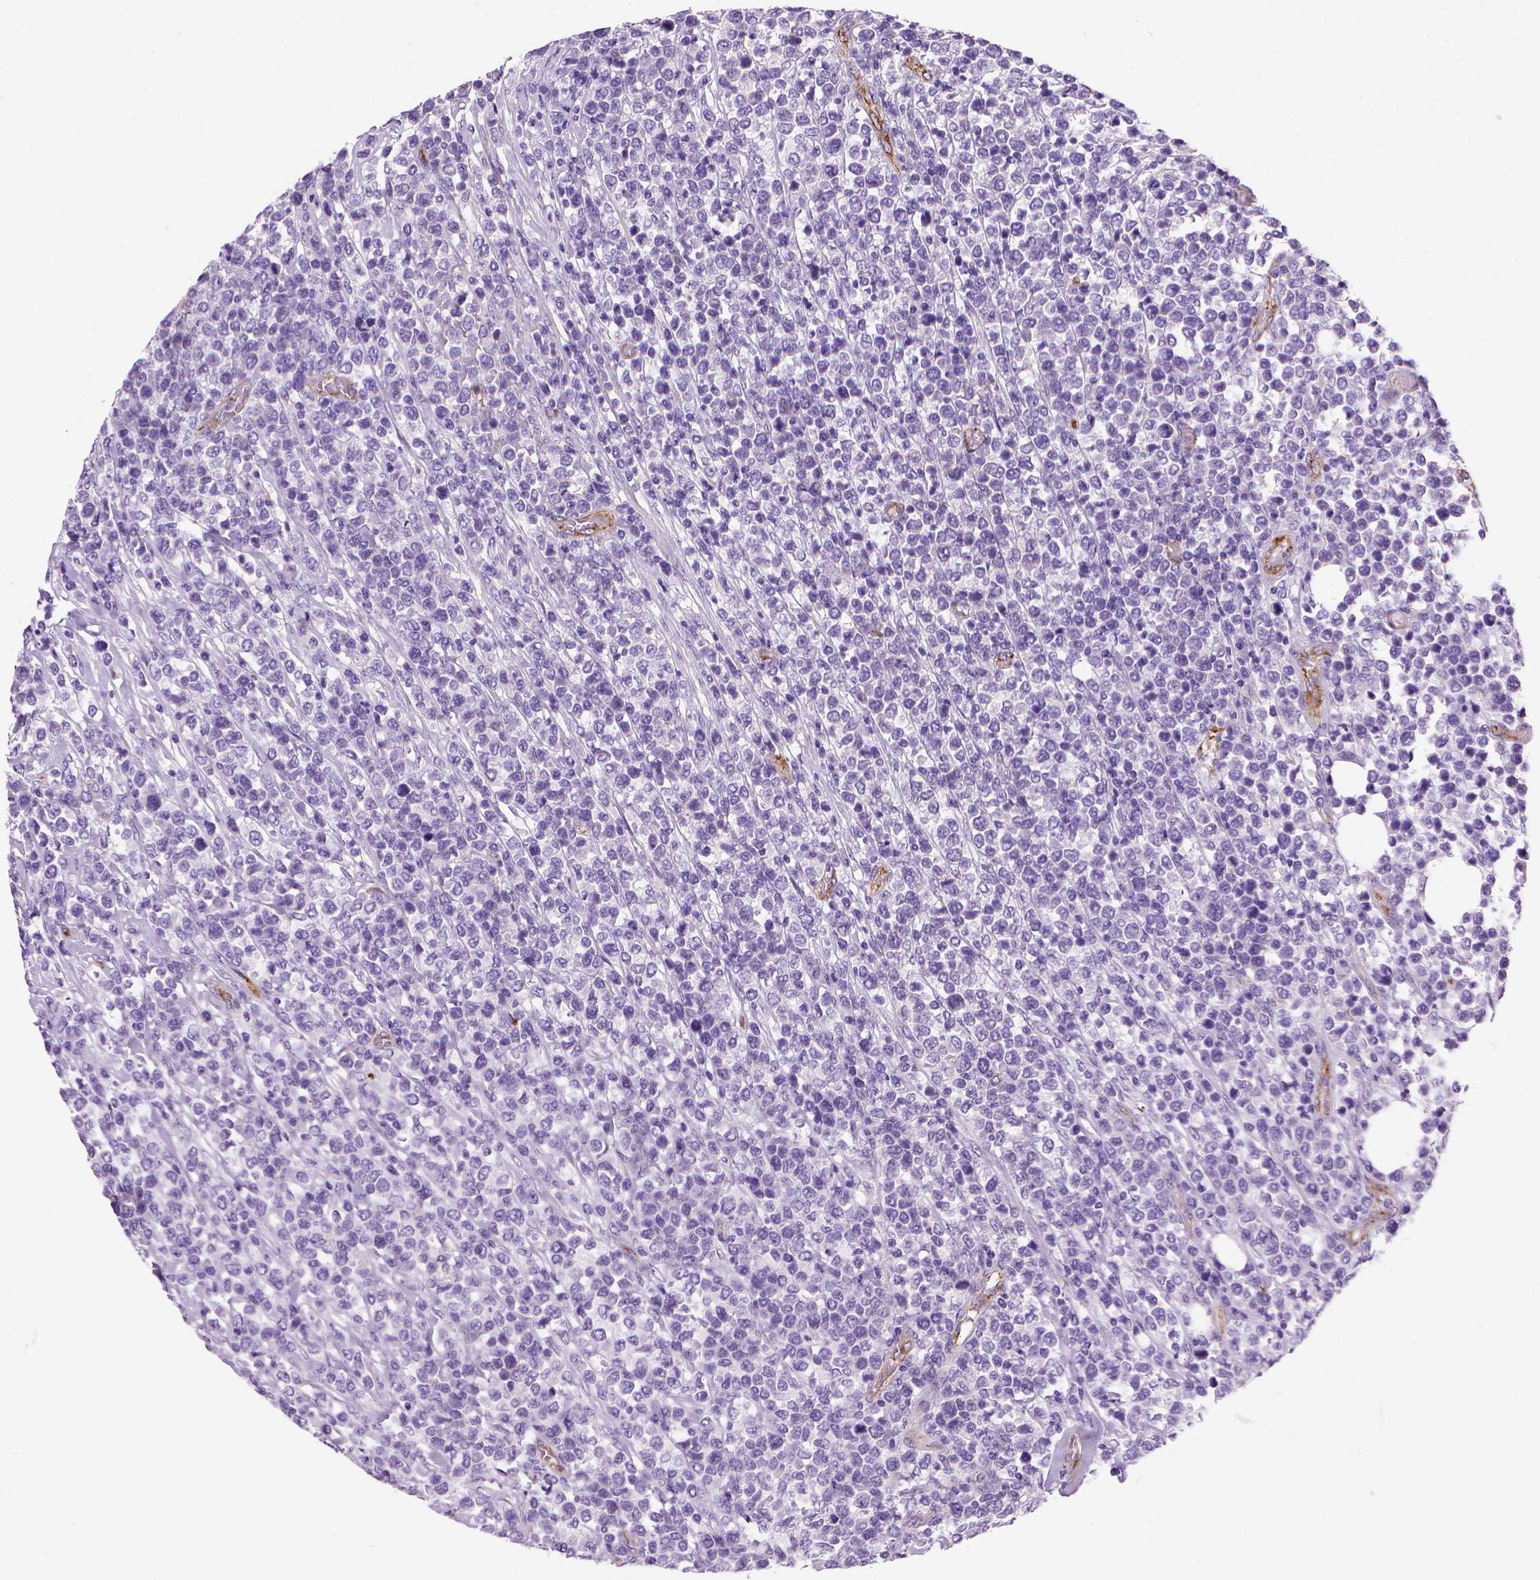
{"staining": {"intensity": "negative", "quantity": "none", "location": "none"}, "tissue": "lymphoma", "cell_type": "Tumor cells", "image_type": "cancer", "snomed": [{"axis": "morphology", "description": "Malignant lymphoma, non-Hodgkin's type, High grade"}, {"axis": "topography", "description": "Soft tissue"}], "caption": "A photomicrograph of human lymphoma is negative for staining in tumor cells.", "gene": "VWF", "patient": {"sex": "female", "age": 56}}